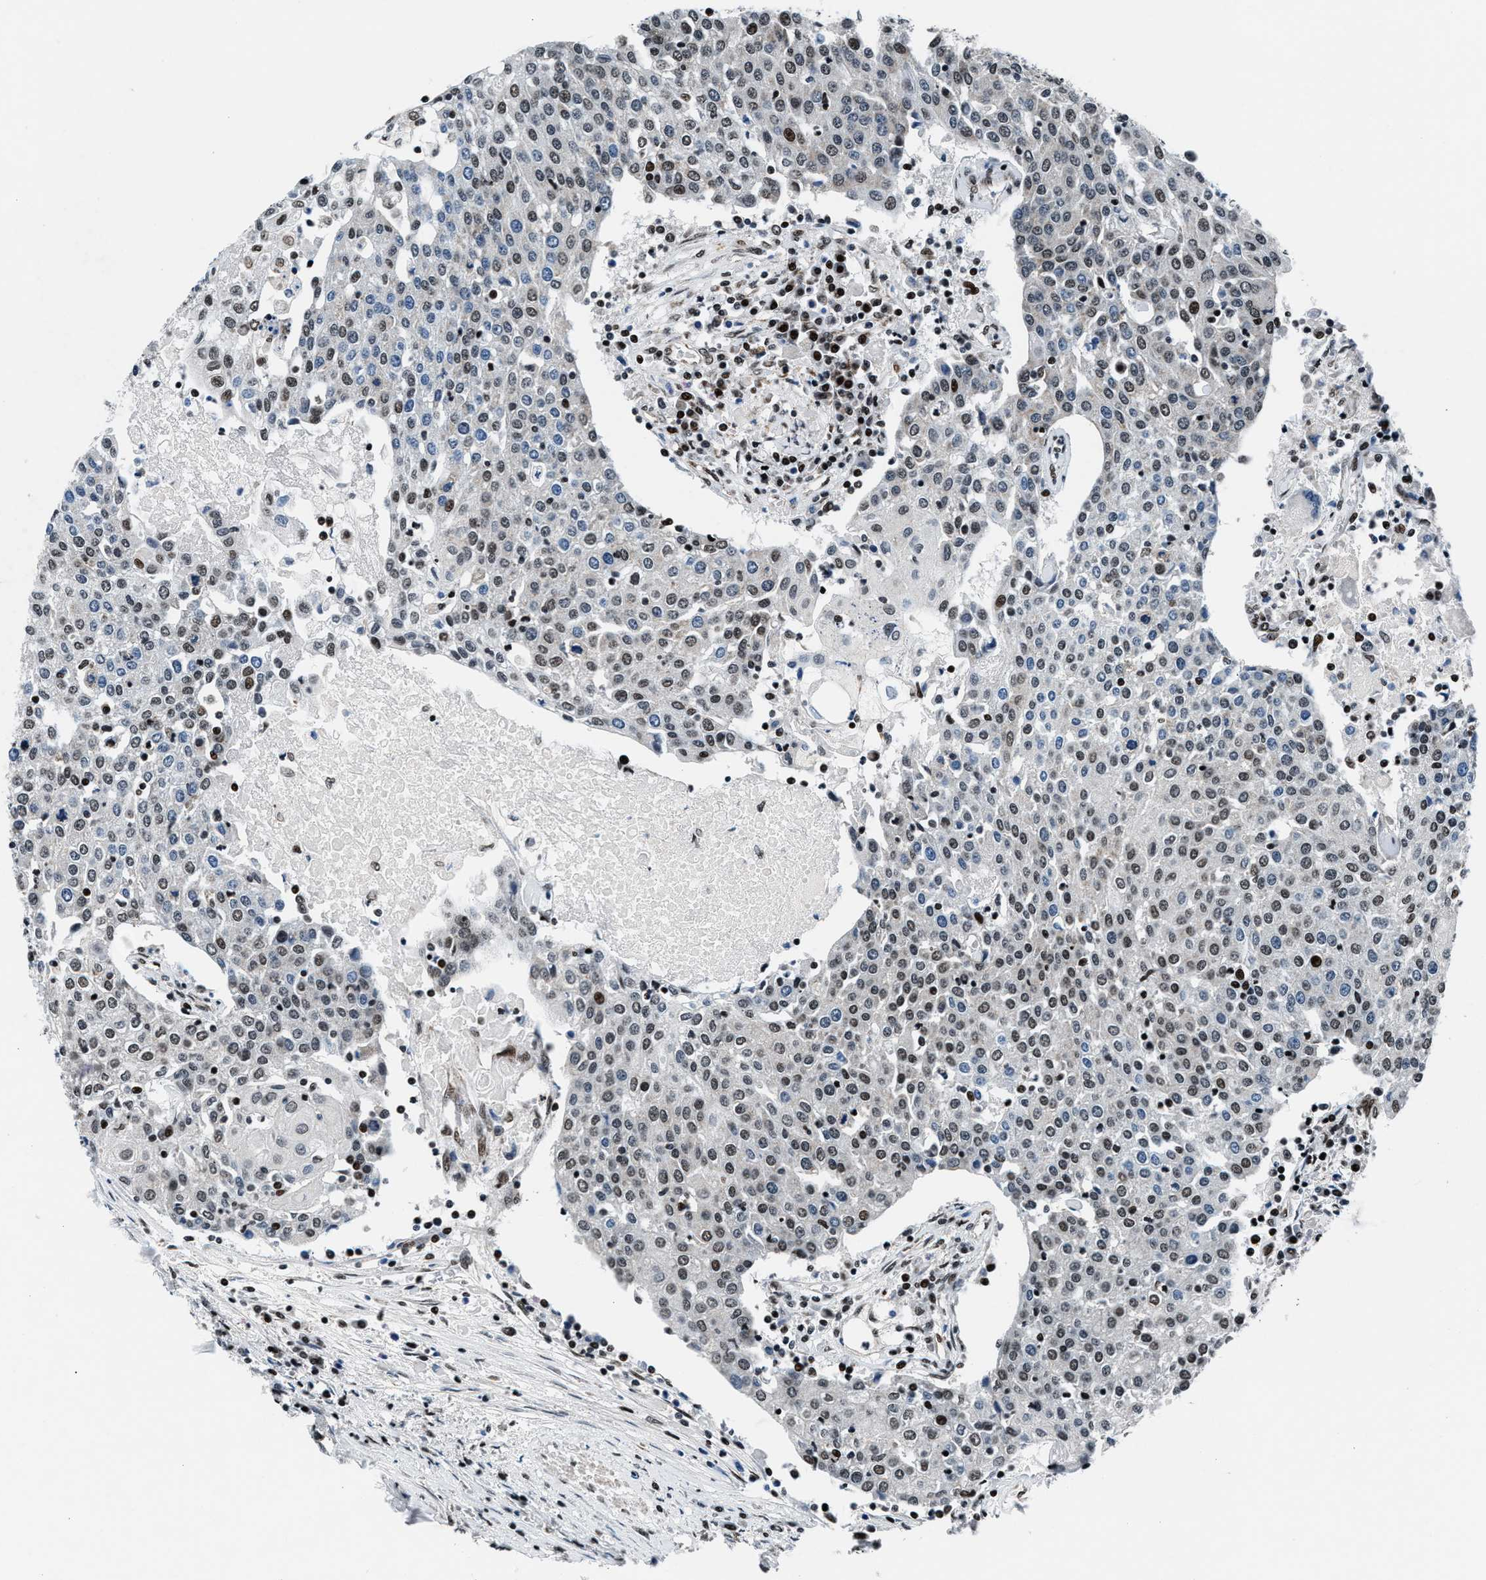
{"staining": {"intensity": "weak", "quantity": ">75%", "location": "nuclear"}, "tissue": "urothelial cancer", "cell_type": "Tumor cells", "image_type": "cancer", "snomed": [{"axis": "morphology", "description": "Urothelial carcinoma, High grade"}, {"axis": "topography", "description": "Urinary bladder"}], "caption": "A low amount of weak nuclear positivity is appreciated in about >75% of tumor cells in high-grade urothelial carcinoma tissue.", "gene": "PRRC2B", "patient": {"sex": "female", "age": 85}}